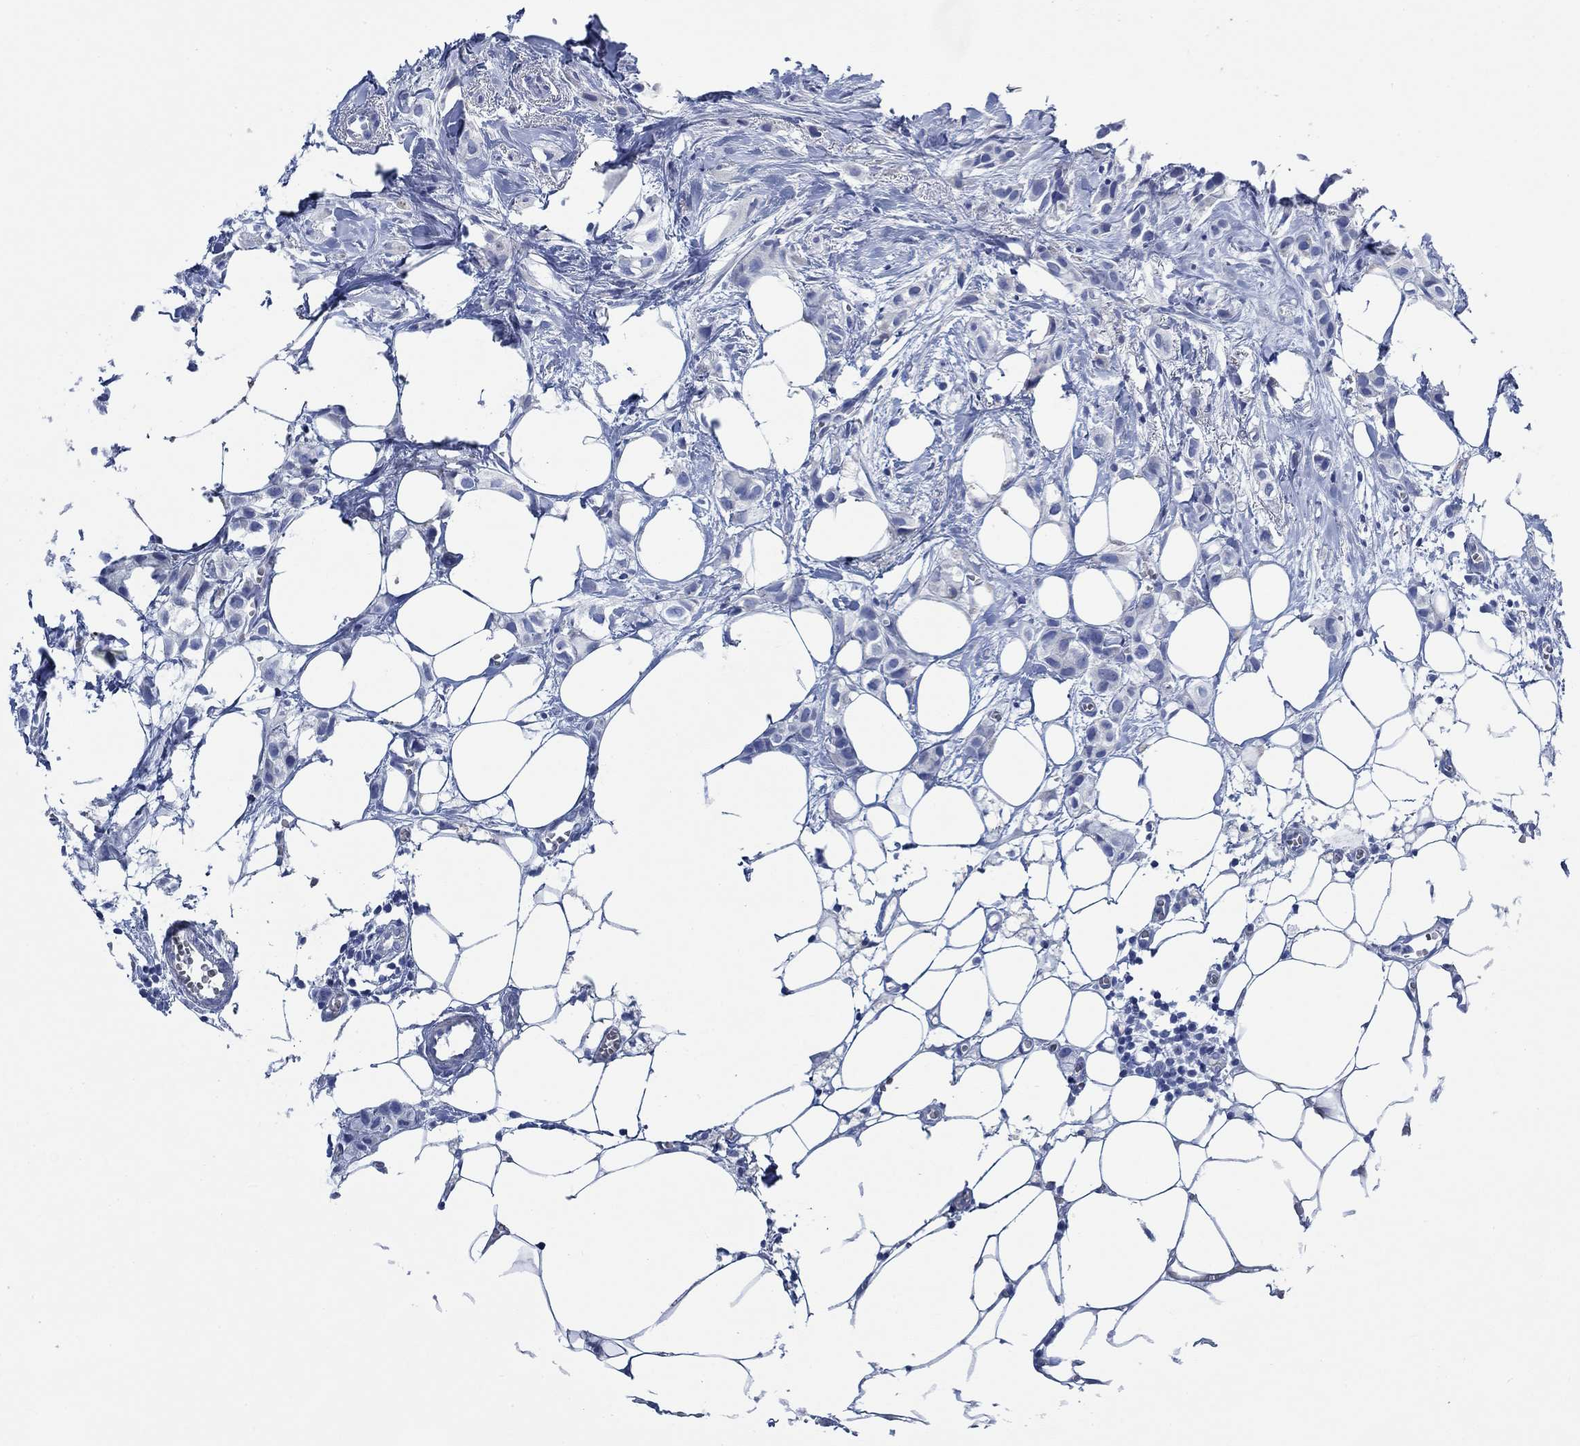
{"staining": {"intensity": "negative", "quantity": "none", "location": "none"}, "tissue": "breast cancer", "cell_type": "Tumor cells", "image_type": "cancer", "snomed": [{"axis": "morphology", "description": "Duct carcinoma"}, {"axis": "topography", "description": "Breast"}], "caption": "Micrograph shows no significant protein staining in tumor cells of breast cancer (intraductal carcinoma).", "gene": "SVEP1", "patient": {"sex": "female", "age": 85}}